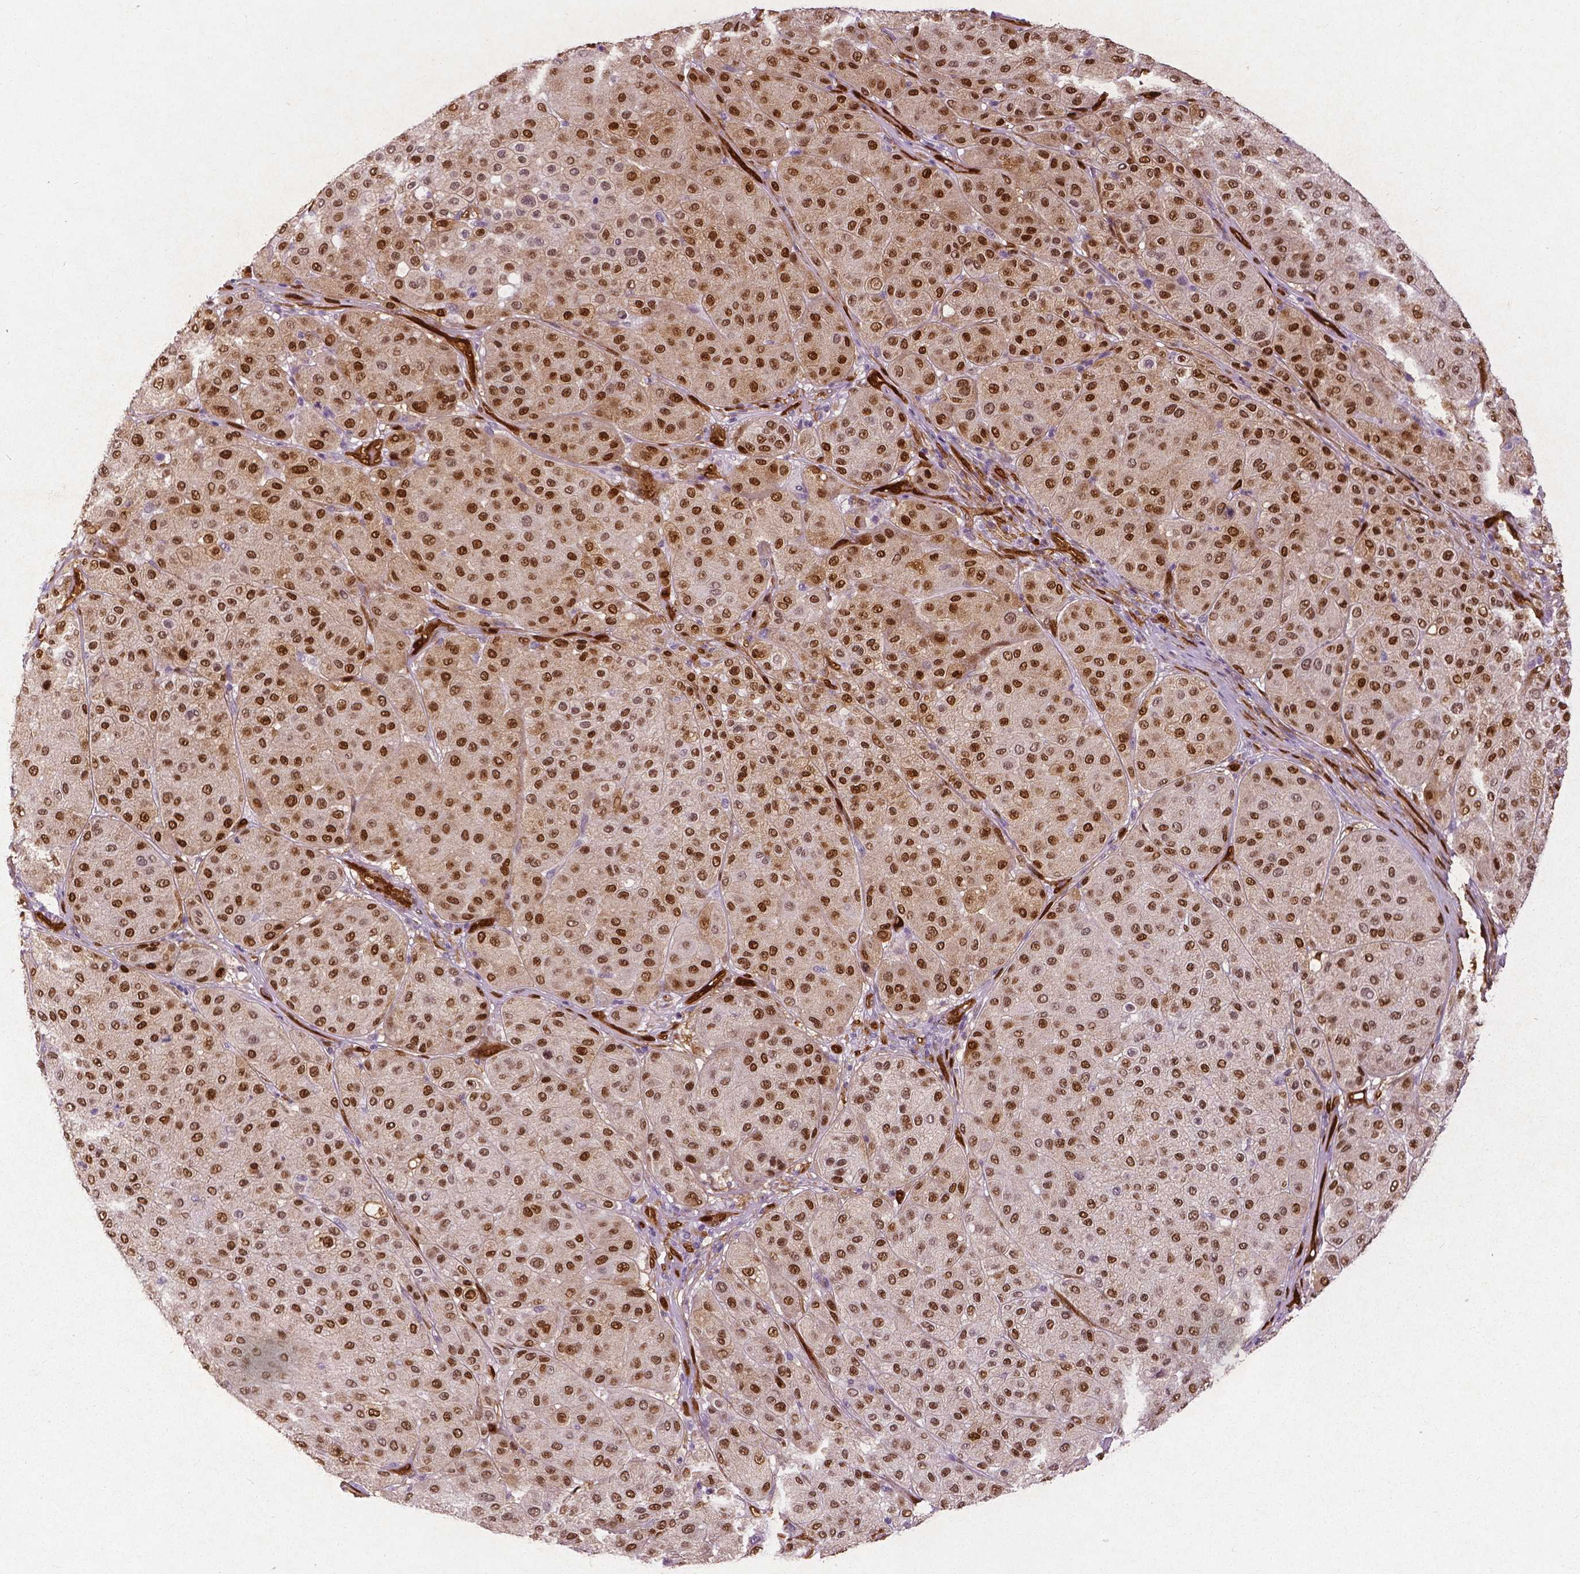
{"staining": {"intensity": "moderate", "quantity": ">75%", "location": "cytoplasmic/membranous,nuclear"}, "tissue": "melanoma", "cell_type": "Tumor cells", "image_type": "cancer", "snomed": [{"axis": "morphology", "description": "Malignant melanoma, Metastatic site"}, {"axis": "topography", "description": "Smooth muscle"}], "caption": "Protein expression by immunohistochemistry (IHC) demonstrates moderate cytoplasmic/membranous and nuclear positivity in about >75% of tumor cells in malignant melanoma (metastatic site).", "gene": "WWTR1", "patient": {"sex": "male", "age": 41}}